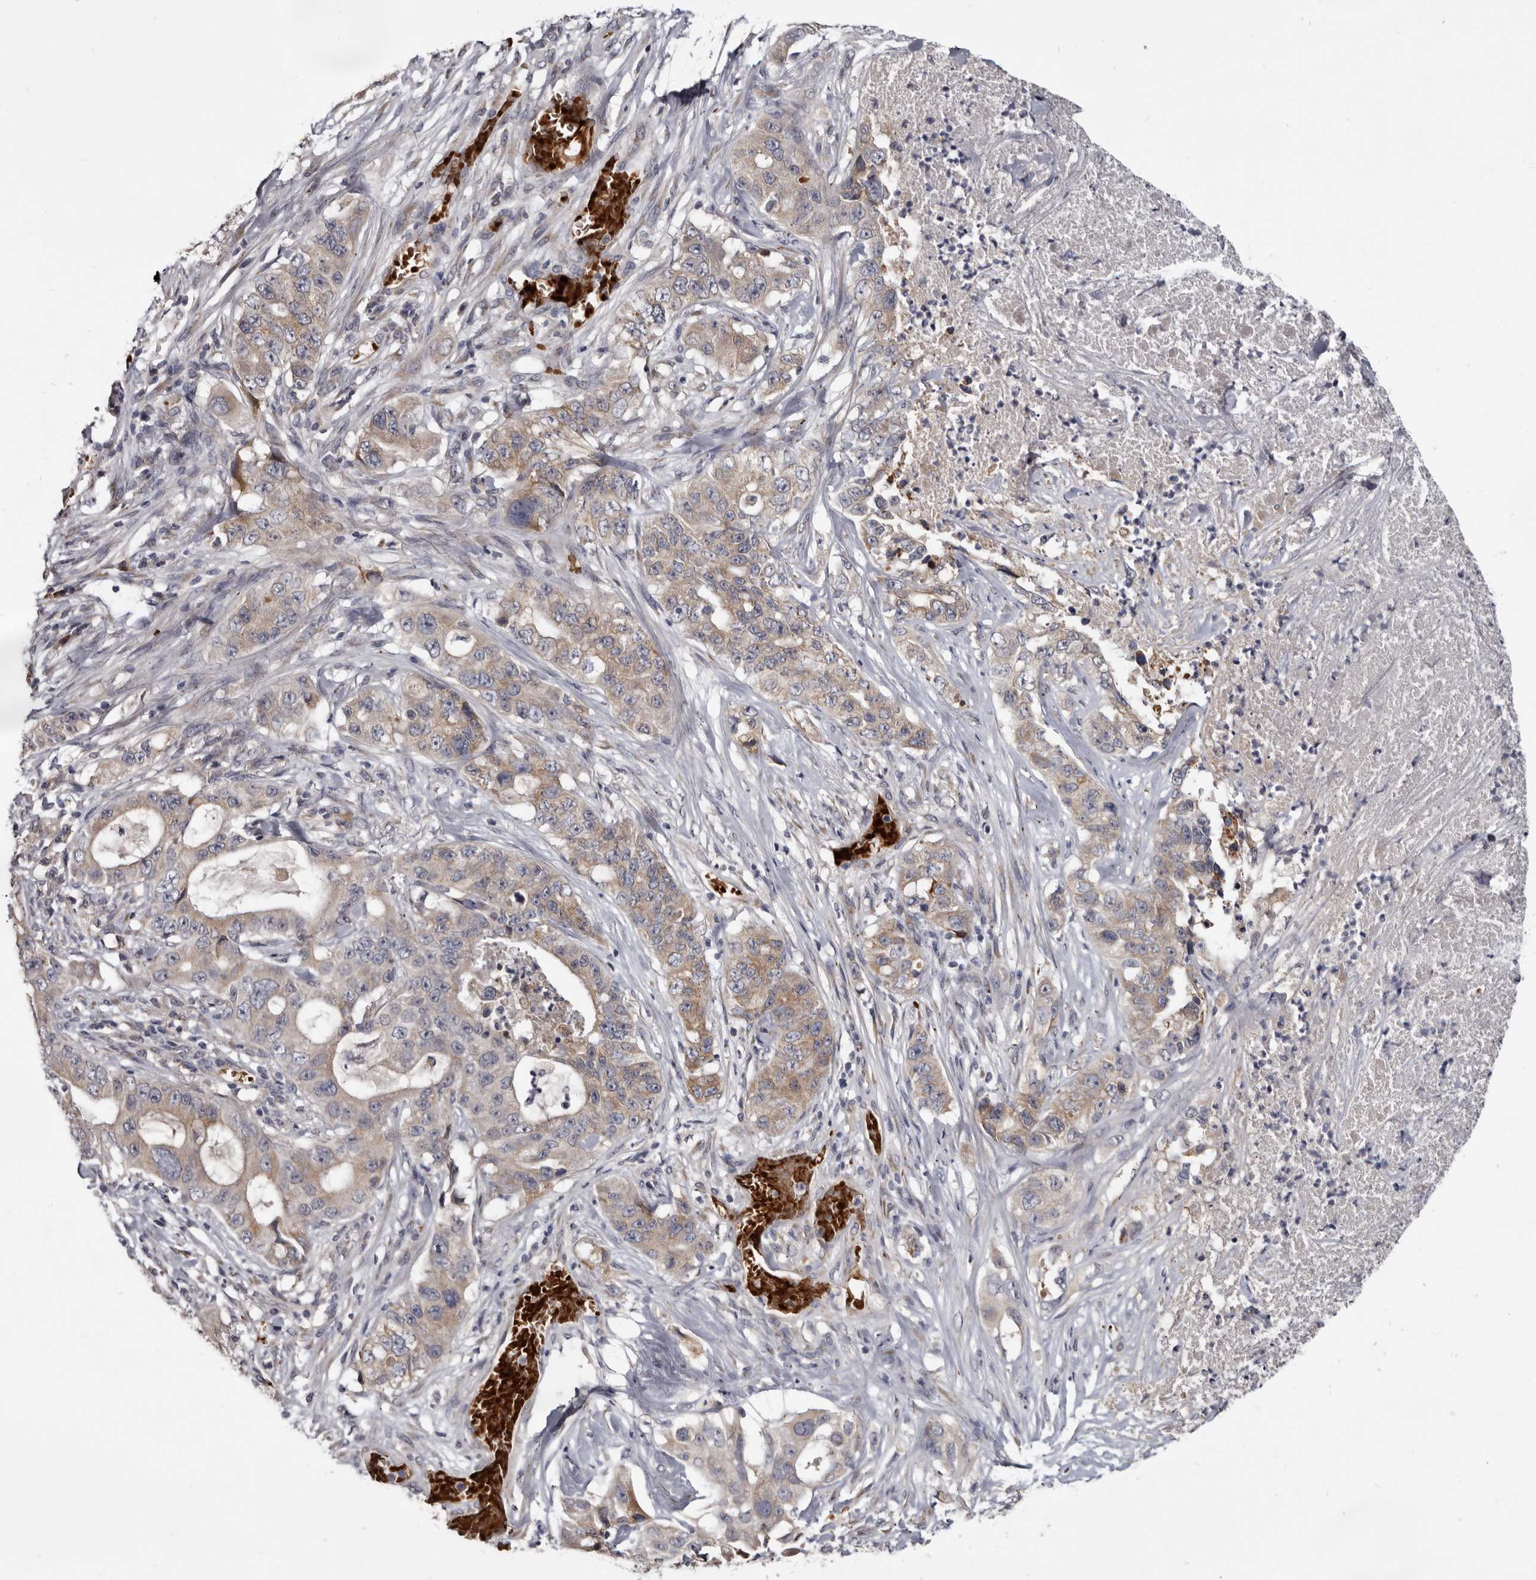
{"staining": {"intensity": "weak", "quantity": ">75%", "location": "cytoplasmic/membranous"}, "tissue": "lung cancer", "cell_type": "Tumor cells", "image_type": "cancer", "snomed": [{"axis": "morphology", "description": "Adenocarcinoma, NOS"}, {"axis": "topography", "description": "Lung"}], "caption": "Immunohistochemical staining of lung adenocarcinoma displays low levels of weak cytoplasmic/membranous staining in about >75% of tumor cells.", "gene": "NENF", "patient": {"sex": "female", "age": 51}}